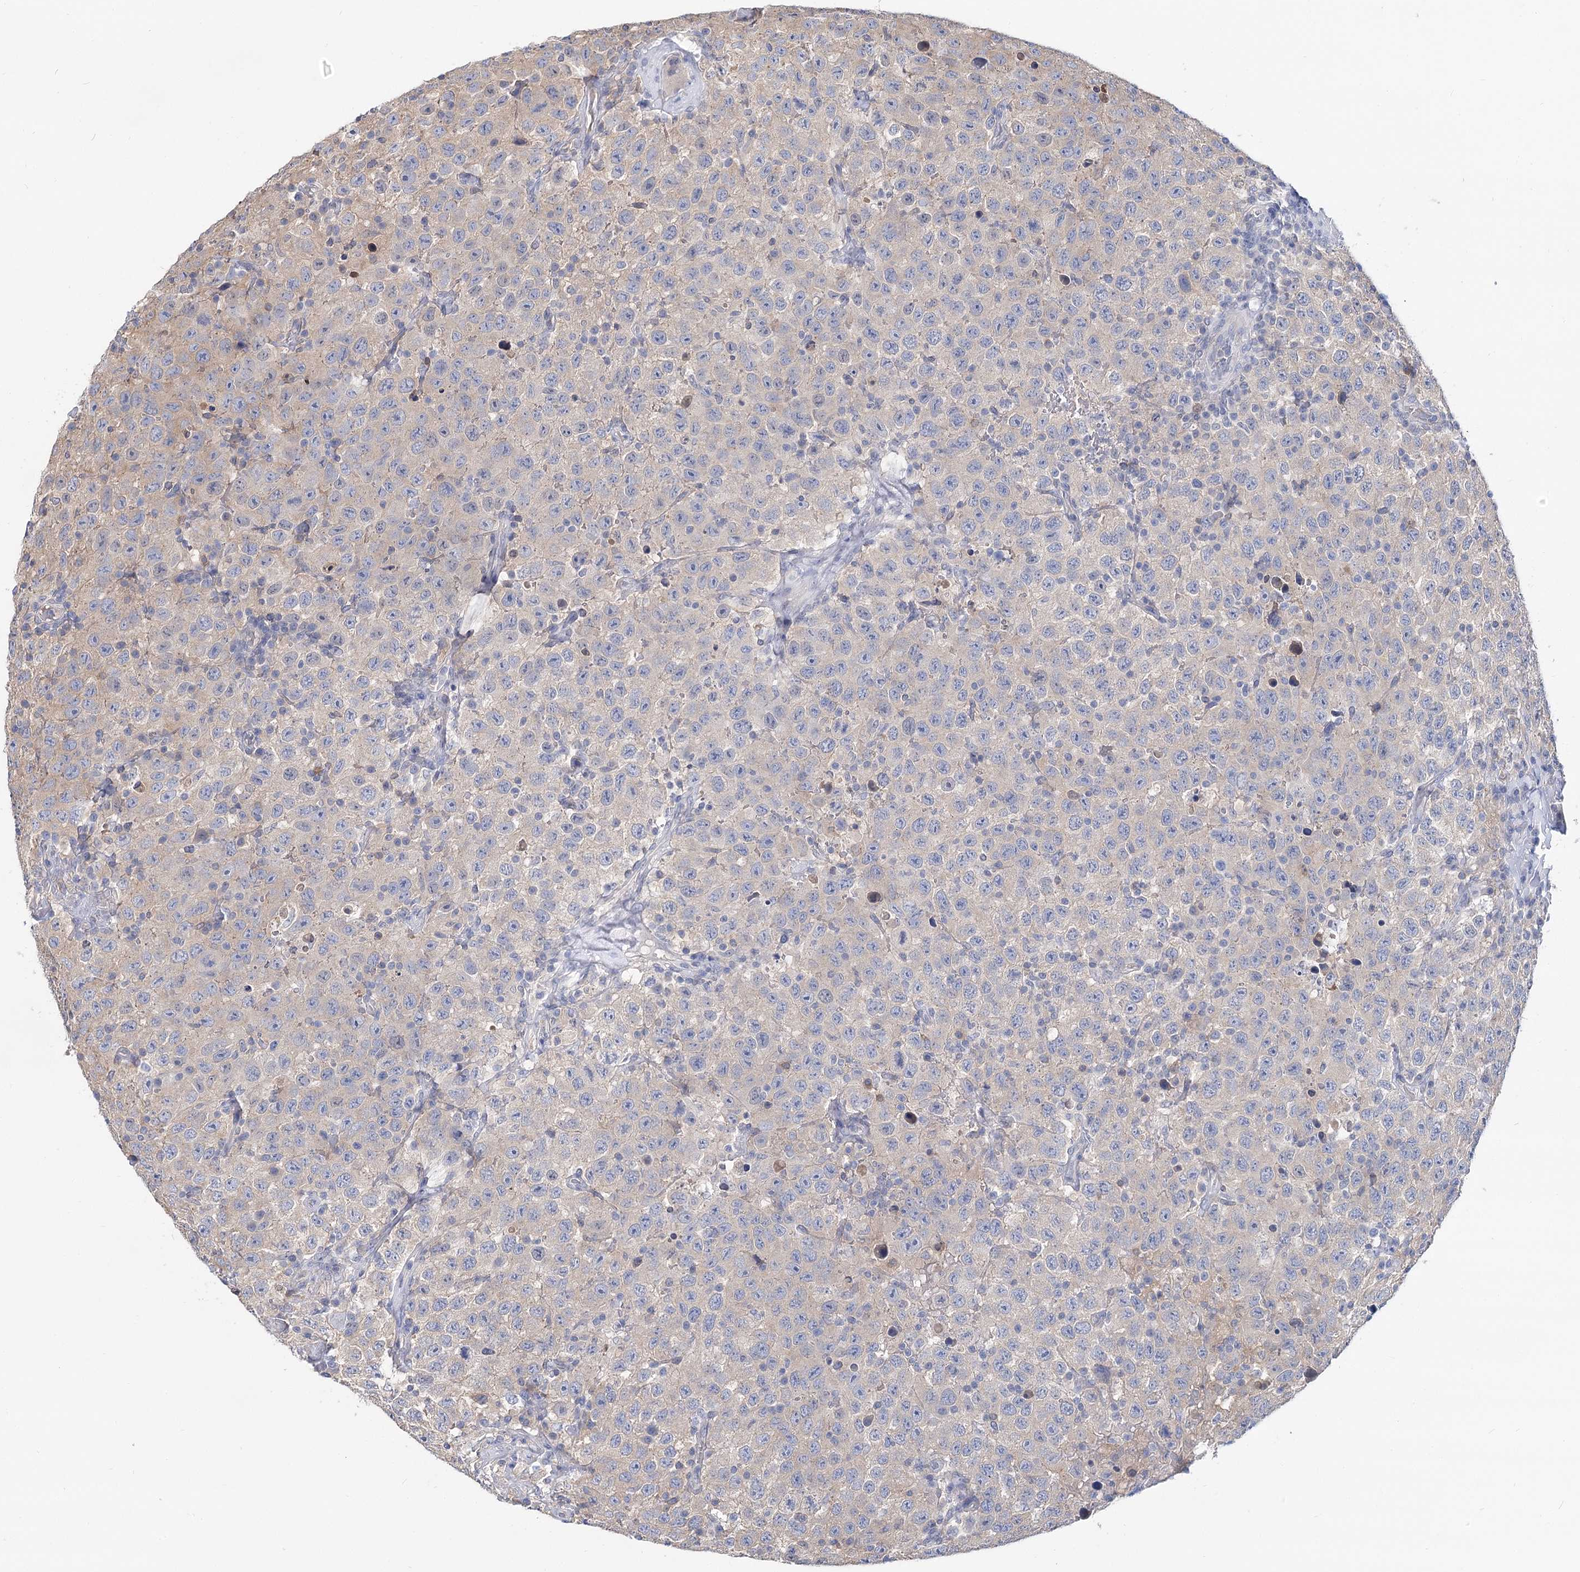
{"staining": {"intensity": "negative", "quantity": "none", "location": "none"}, "tissue": "testis cancer", "cell_type": "Tumor cells", "image_type": "cancer", "snomed": [{"axis": "morphology", "description": "Seminoma, NOS"}, {"axis": "topography", "description": "Testis"}], "caption": "Histopathology image shows no protein expression in tumor cells of testis seminoma tissue.", "gene": "UGP2", "patient": {"sex": "male", "age": 41}}